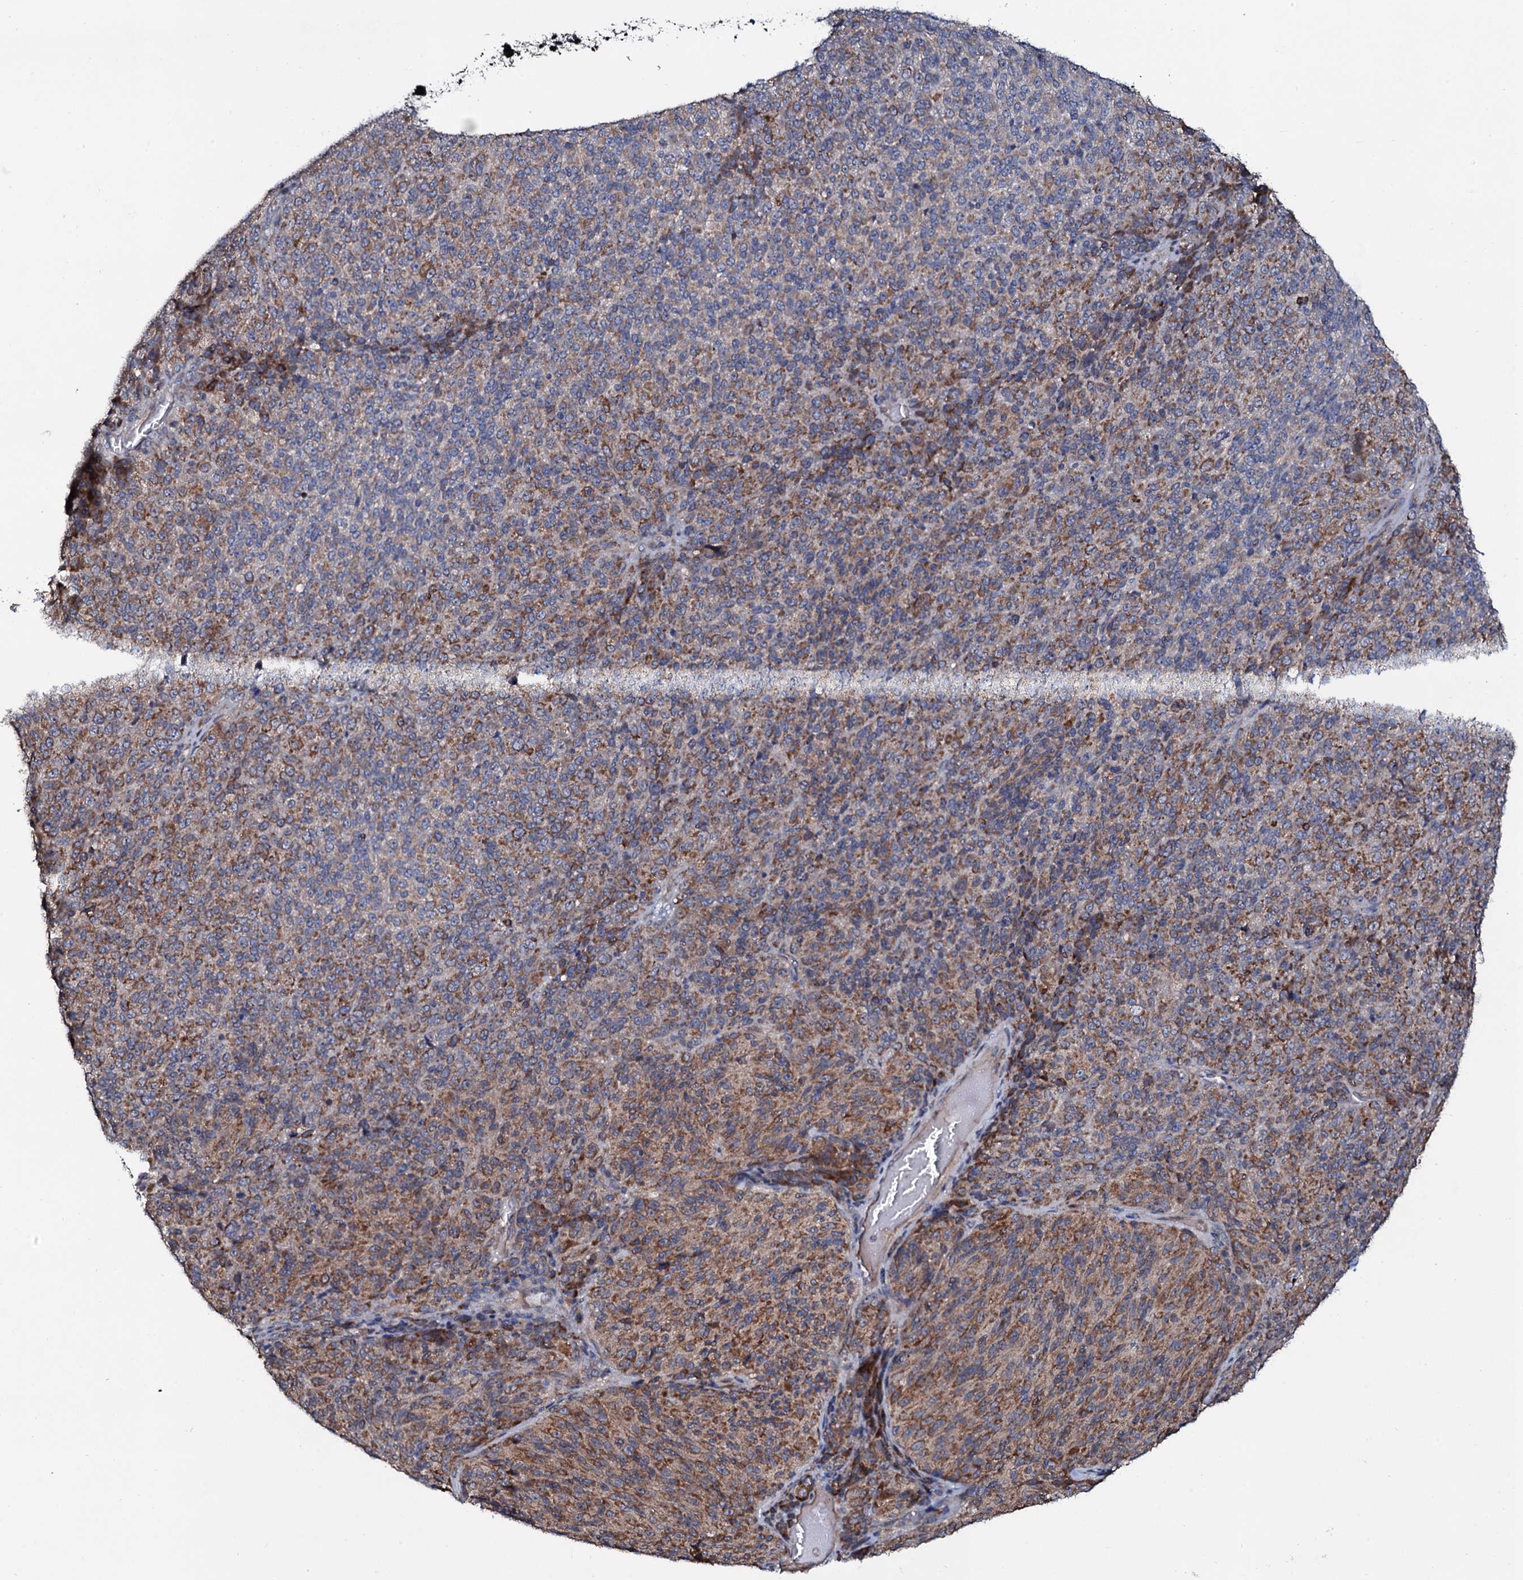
{"staining": {"intensity": "moderate", "quantity": ">75%", "location": "cytoplasmic/membranous"}, "tissue": "melanoma", "cell_type": "Tumor cells", "image_type": "cancer", "snomed": [{"axis": "morphology", "description": "Malignant melanoma, Metastatic site"}, {"axis": "topography", "description": "Brain"}], "caption": "This is an image of immunohistochemistry staining of melanoma, which shows moderate expression in the cytoplasmic/membranous of tumor cells.", "gene": "PPP1R3D", "patient": {"sex": "female", "age": 56}}